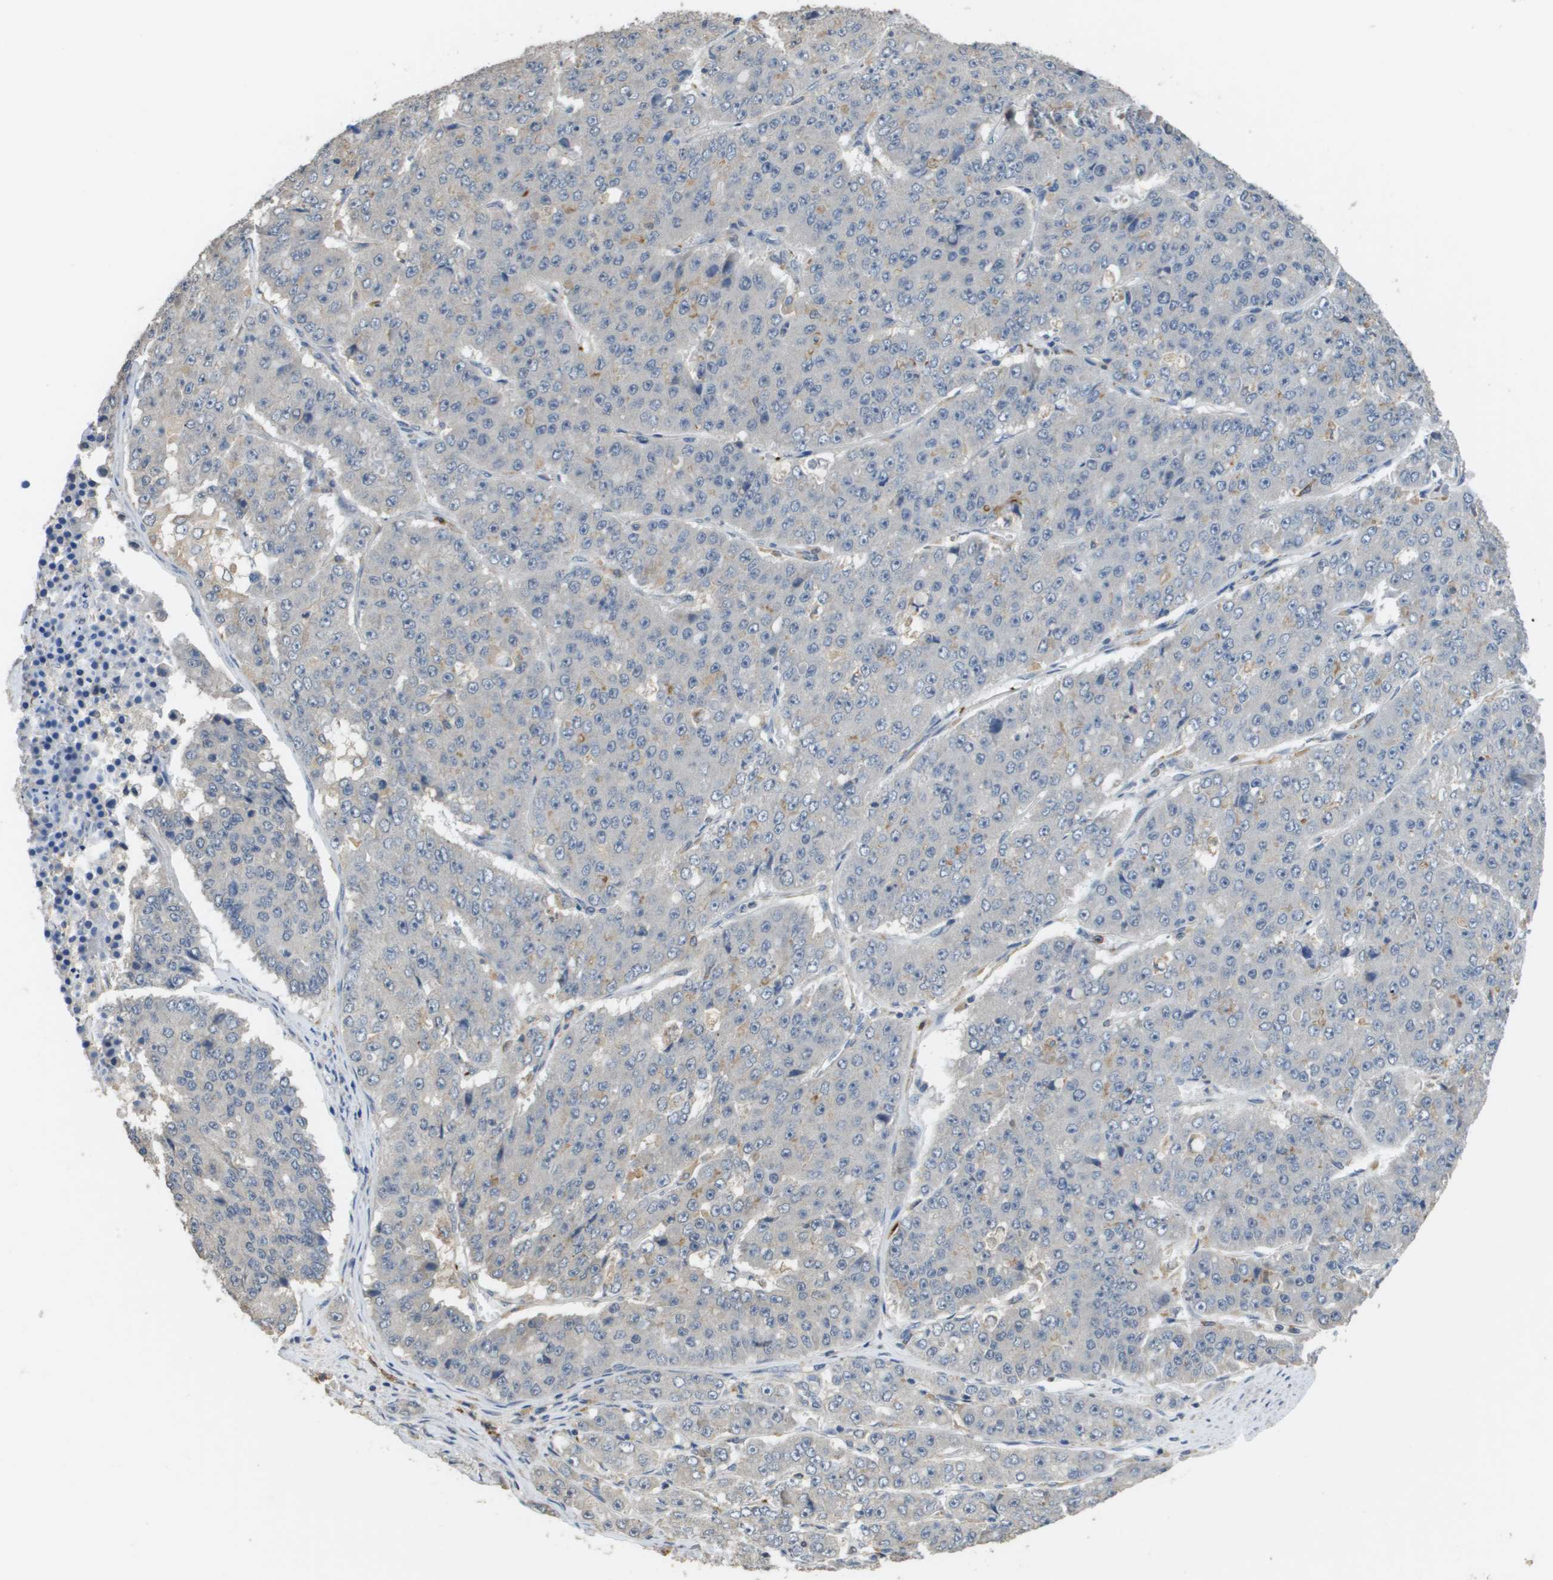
{"staining": {"intensity": "weak", "quantity": "<25%", "location": "cytoplasmic/membranous"}, "tissue": "pancreatic cancer", "cell_type": "Tumor cells", "image_type": "cancer", "snomed": [{"axis": "morphology", "description": "Adenocarcinoma, NOS"}, {"axis": "topography", "description": "Pancreas"}], "caption": "Tumor cells show no significant positivity in pancreatic cancer.", "gene": "RAB27B", "patient": {"sex": "male", "age": 50}}